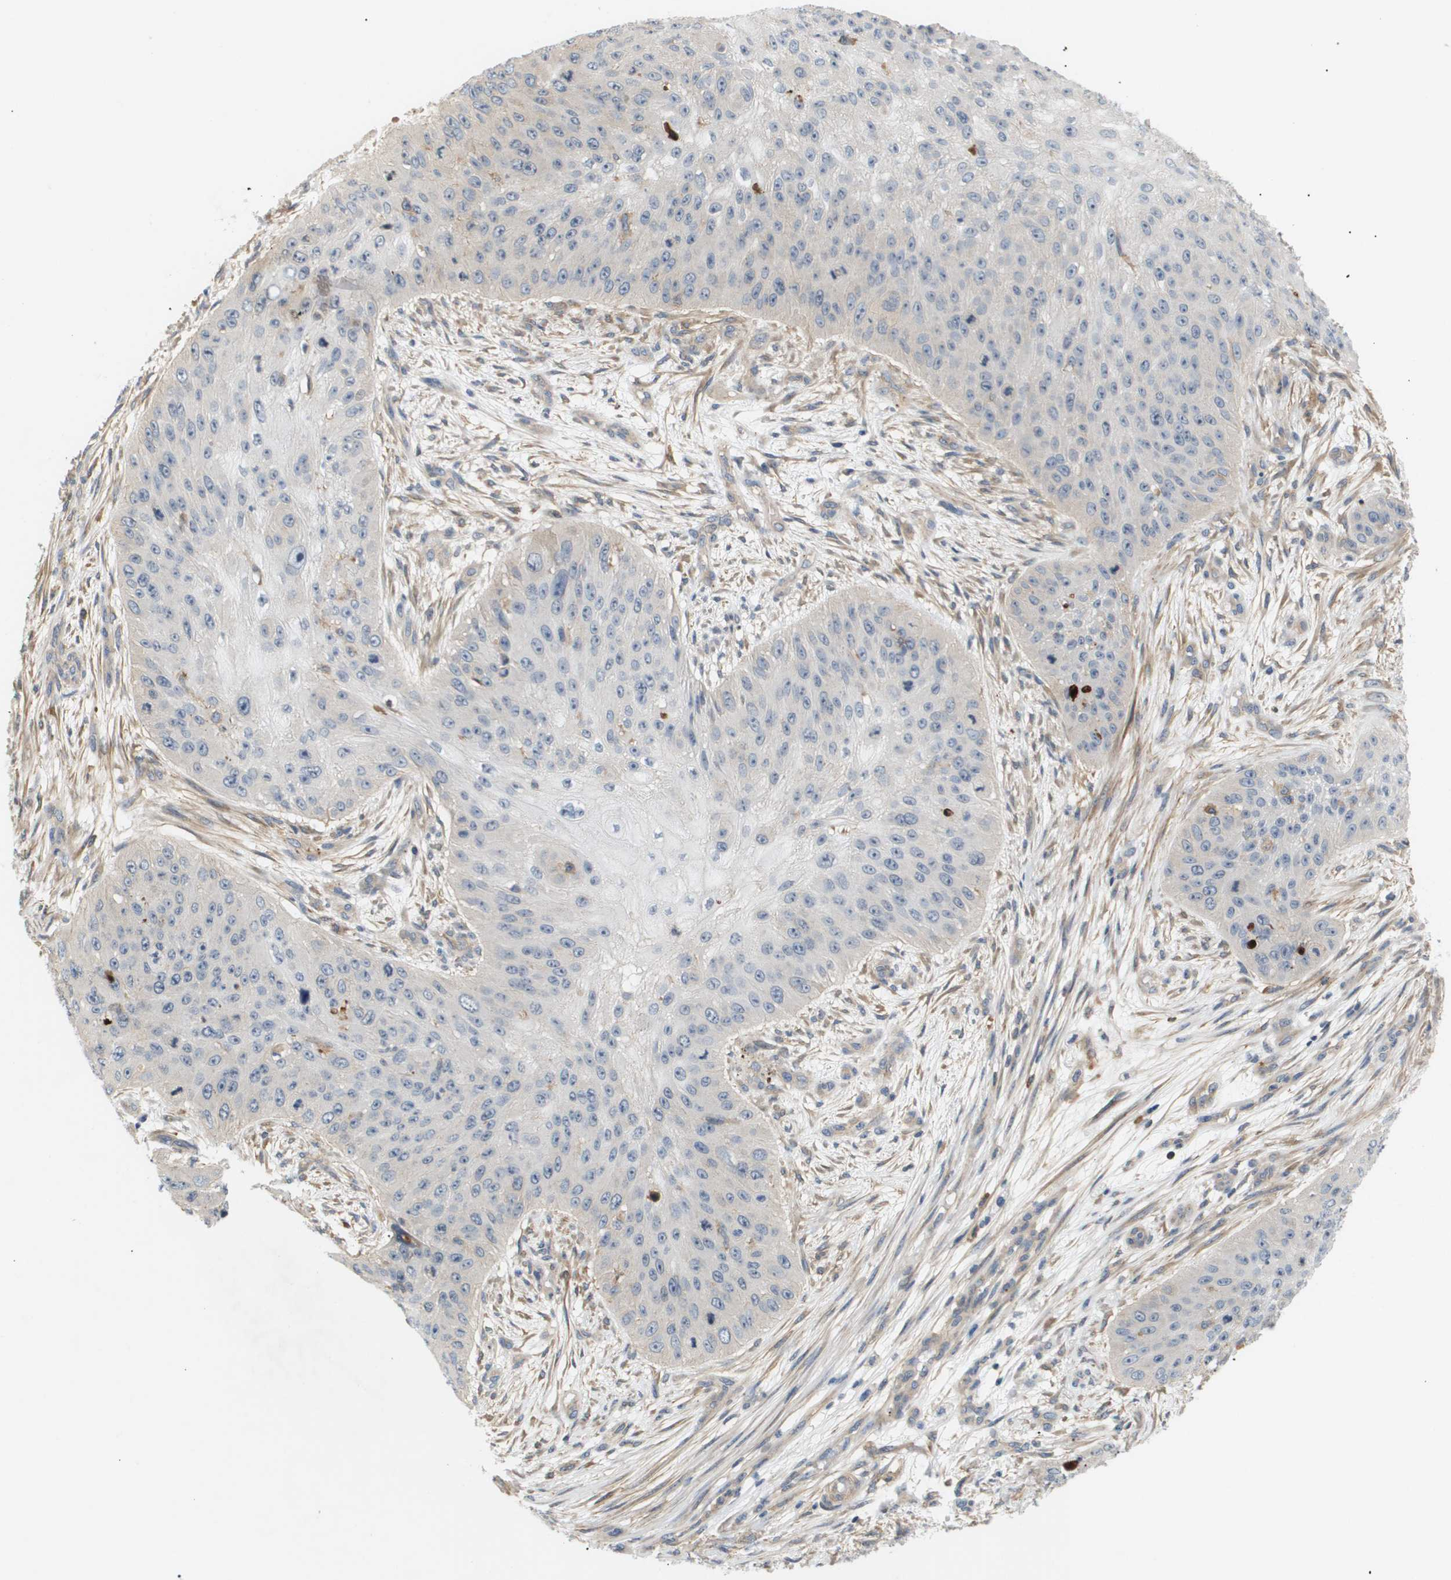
{"staining": {"intensity": "negative", "quantity": "none", "location": "none"}, "tissue": "skin cancer", "cell_type": "Tumor cells", "image_type": "cancer", "snomed": [{"axis": "morphology", "description": "Squamous cell carcinoma, NOS"}, {"axis": "topography", "description": "Skin"}], "caption": "High power microscopy histopathology image of an immunohistochemistry (IHC) micrograph of skin cancer (squamous cell carcinoma), revealing no significant staining in tumor cells.", "gene": "CORO2B", "patient": {"sex": "female", "age": 80}}